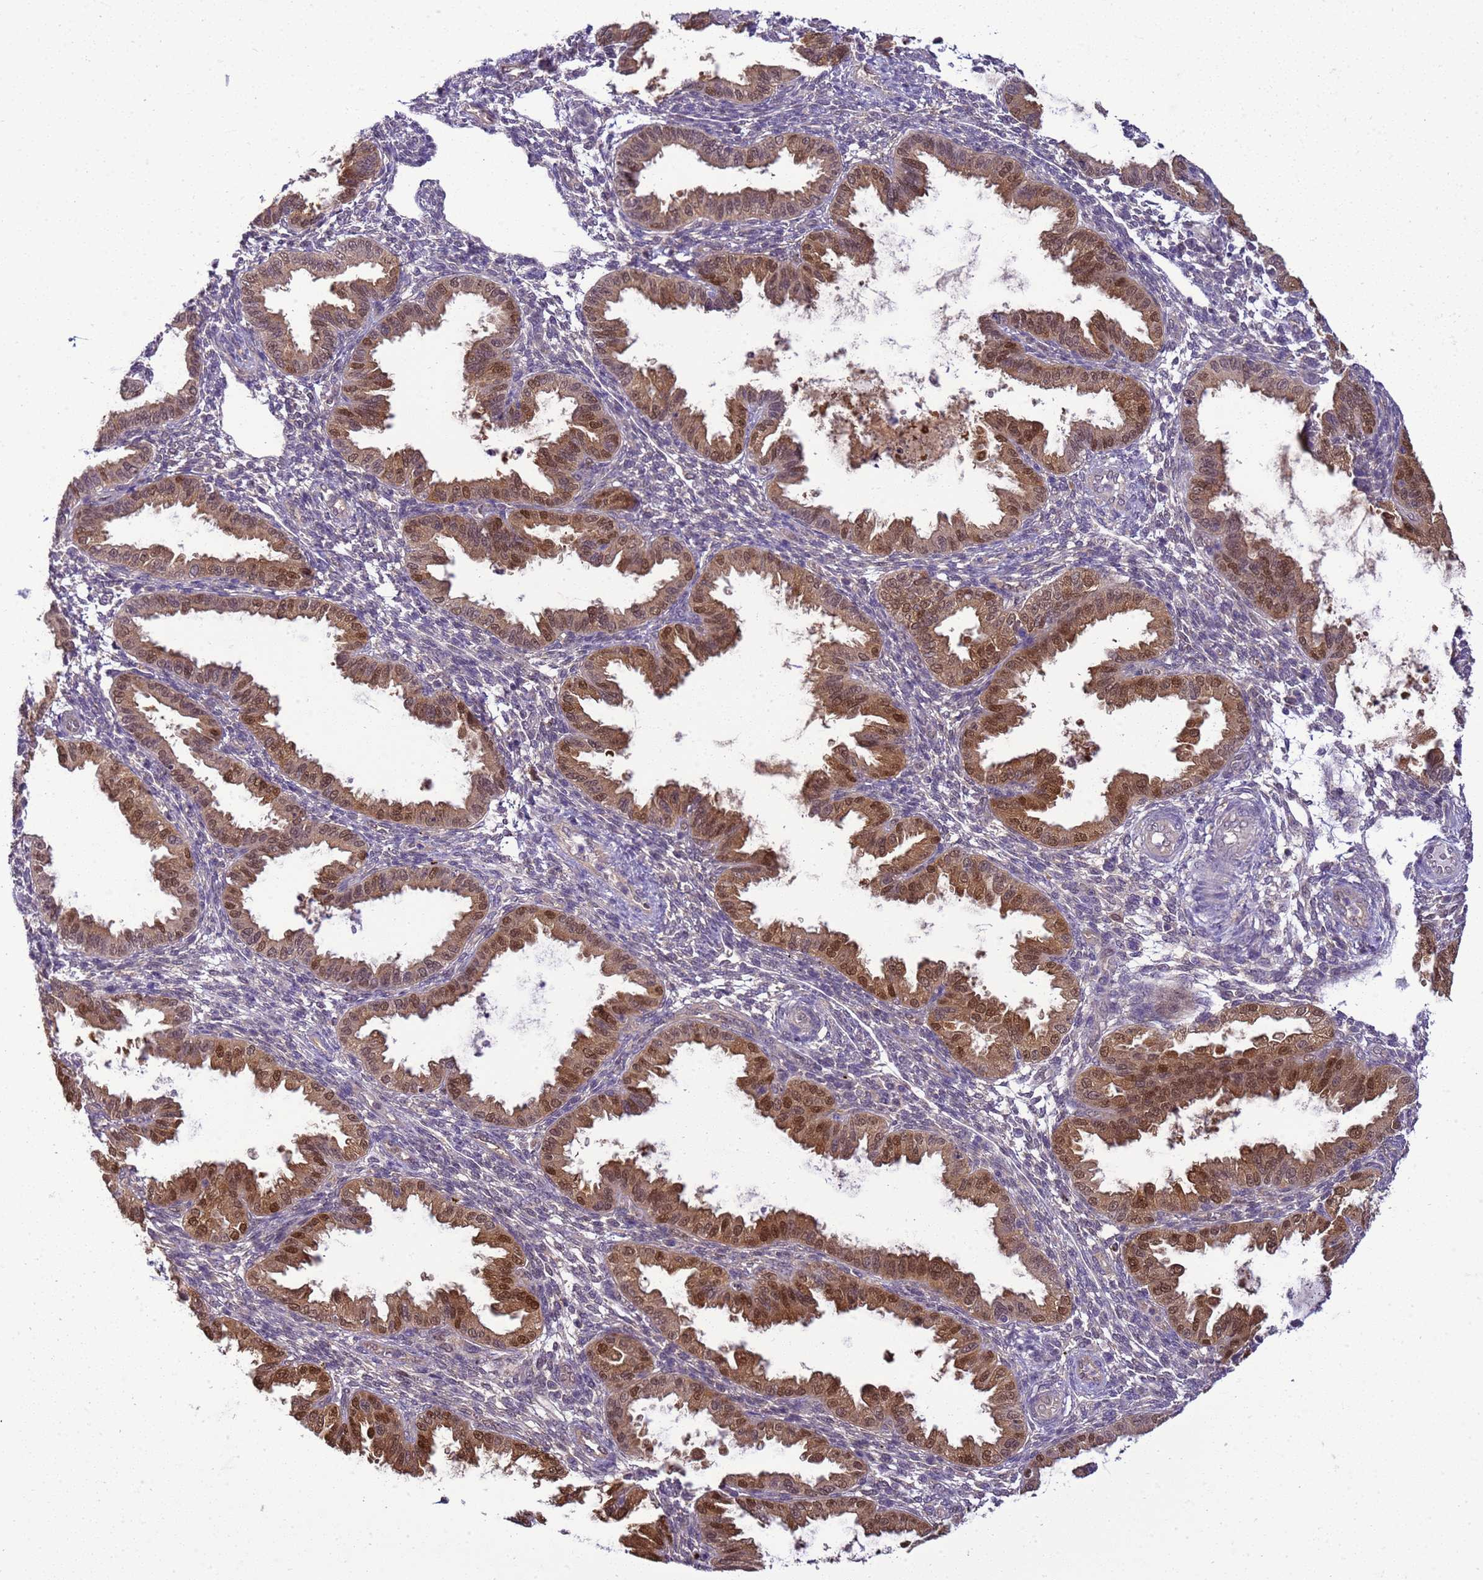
{"staining": {"intensity": "negative", "quantity": "none", "location": "none"}, "tissue": "endometrium", "cell_type": "Cells in endometrial stroma", "image_type": "normal", "snomed": [{"axis": "morphology", "description": "Normal tissue, NOS"}, {"axis": "topography", "description": "Endometrium"}], "caption": "This is an immunohistochemistry (IHC) photomicrograph of benign human endometrium. There is no expression in cells in endometrial stroma.", "gene": "DDI2", "patient": {"sex": "female", "age": 33}}